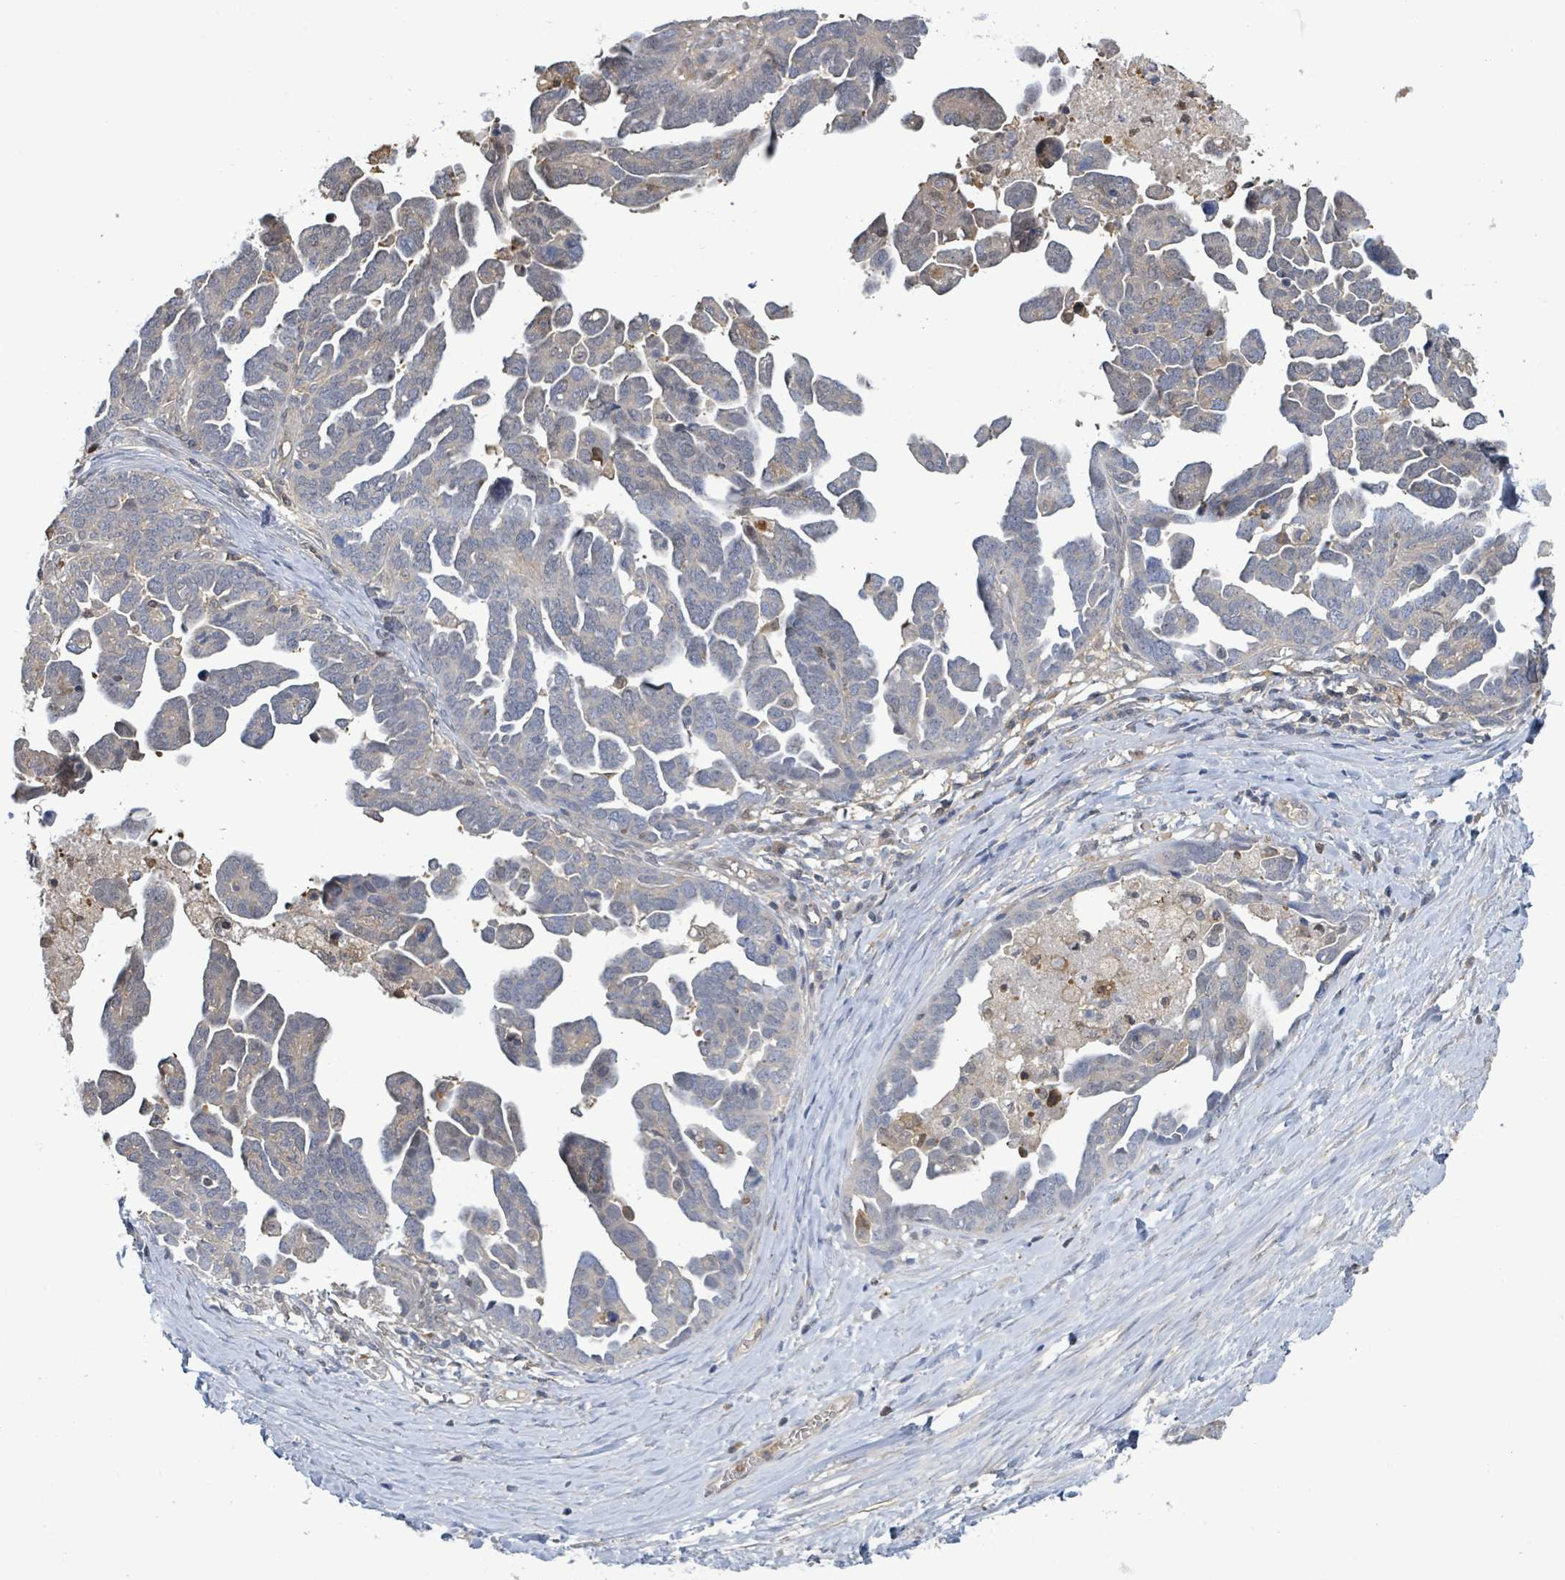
{"staining": {"intensity": "negative", "quantity": "none", "location": "none"}, "tissue": "ovarian cancer", "cell_type": "Tumor cells", "image_type": "cancer", "snomed": [{"axis": "morphology", "description": "Cystadenocarcinoma, serous, NOS"}, {"axis": "topography", "description": "Ovary"}], "caption": "A high-resolution micrograph shows immunohistochemistry (IHC) staining of ovarian serous cystadenocarcinoma, which shows no significant staining in tumor cells. (DAB (3,3'-diaminobenzidine) IHC visualized using brightfield microscopy, high magnification).", "gene": "PGAM1", "patient": {"sex": "female", "age": 54}}